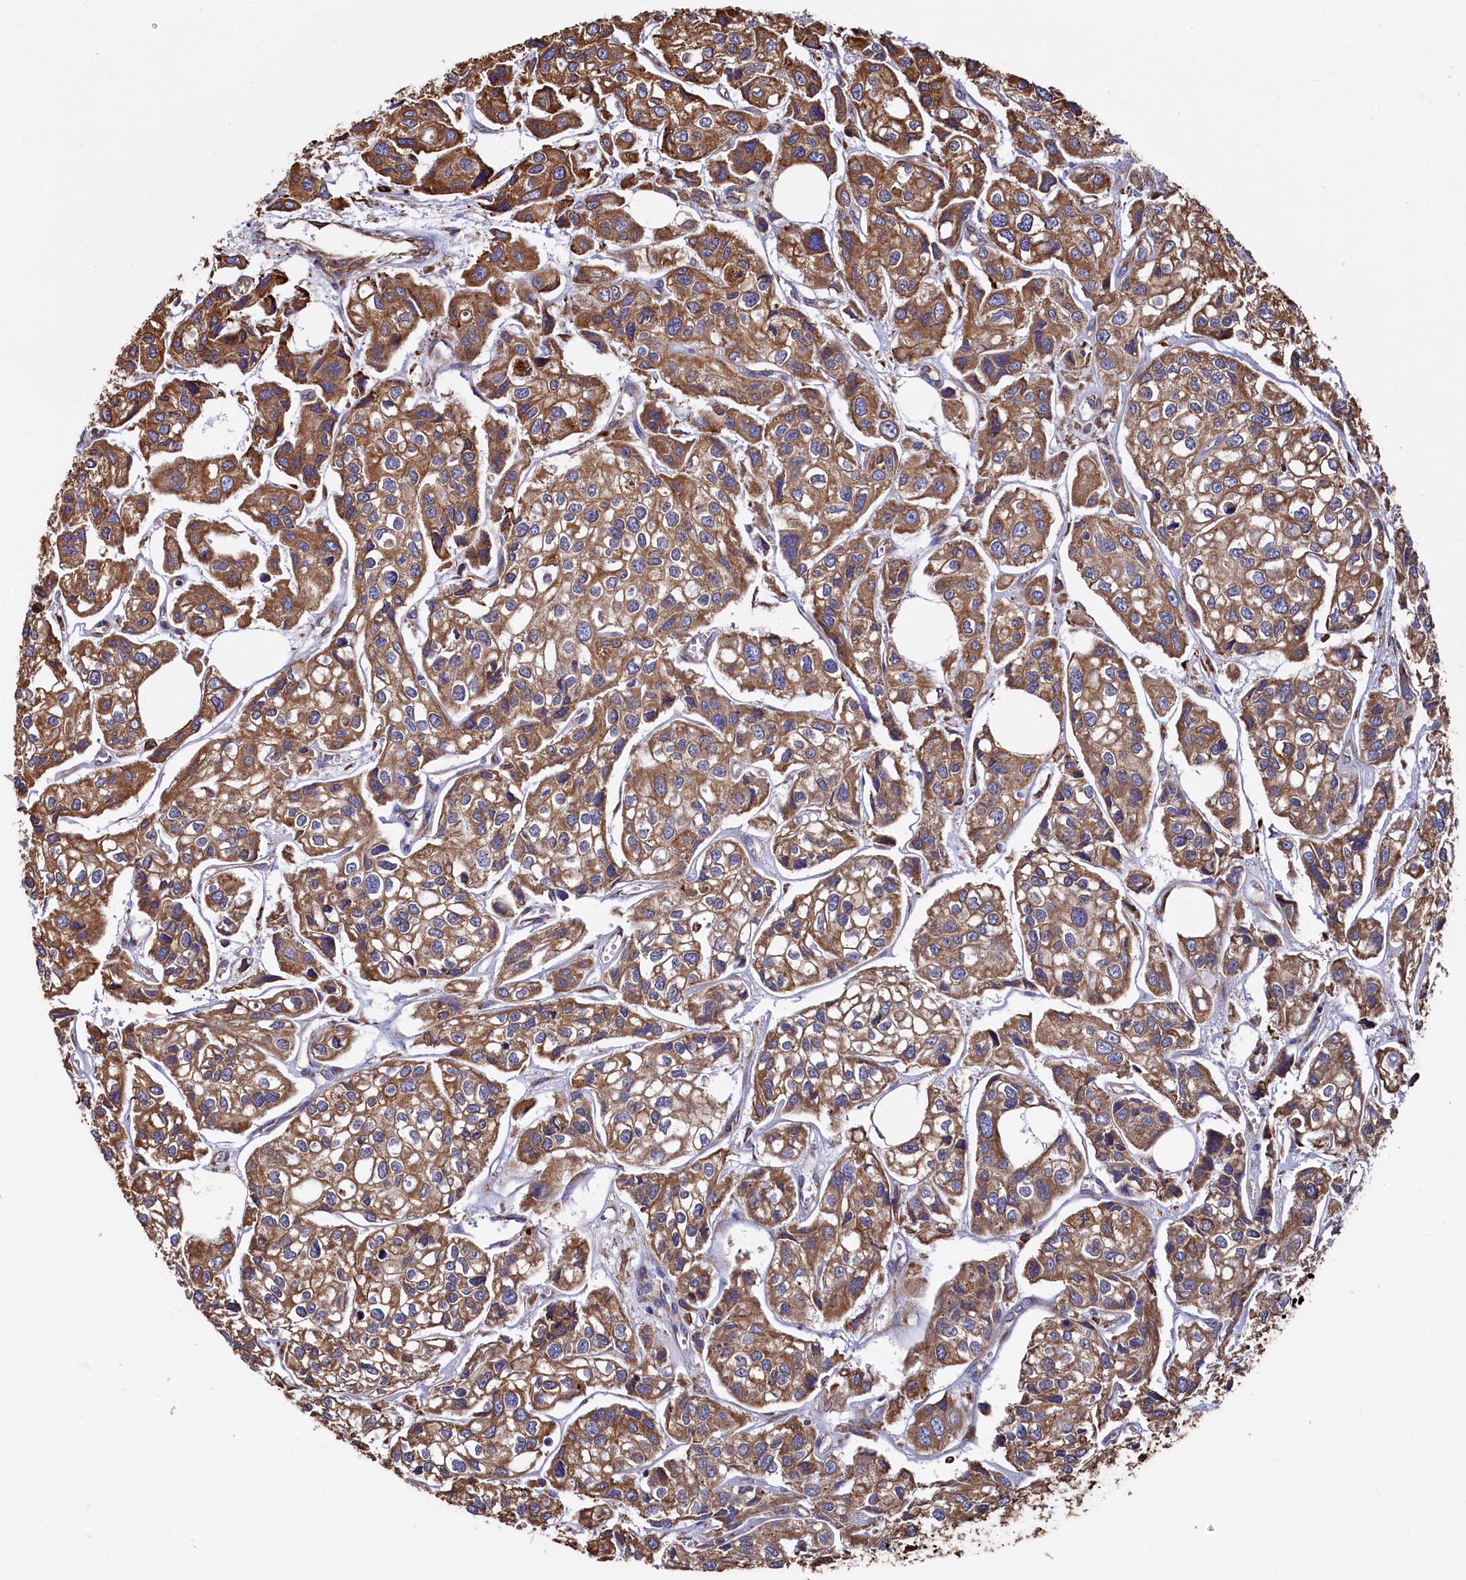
{"staining": {"intensity": "strong", "quantity": ">75%", "location": "cytoplasmic/membranous"}, "tissue": "urothelial cancer", "cell_type": "Tumor cells", "image_type": "cancer", "snomed": [{"axis": "morphology", "description": "Urothelial carcinoma, High grade"}, {"axis": "topography", "description": "Urinary bladder"}], "caption": "Immunohistochemical staining of high-grade urothelial carcinoma reveals high levels of strong cytoplasmic/membranous staining in approximately >75% of tumor cells. (DAB (3,3'-diaminobenzidine) IHC, brown staining for protein, blue staining for nuclei).", "gene": "NEURL1B", "patient": {"sex": "male", "age": 67}}